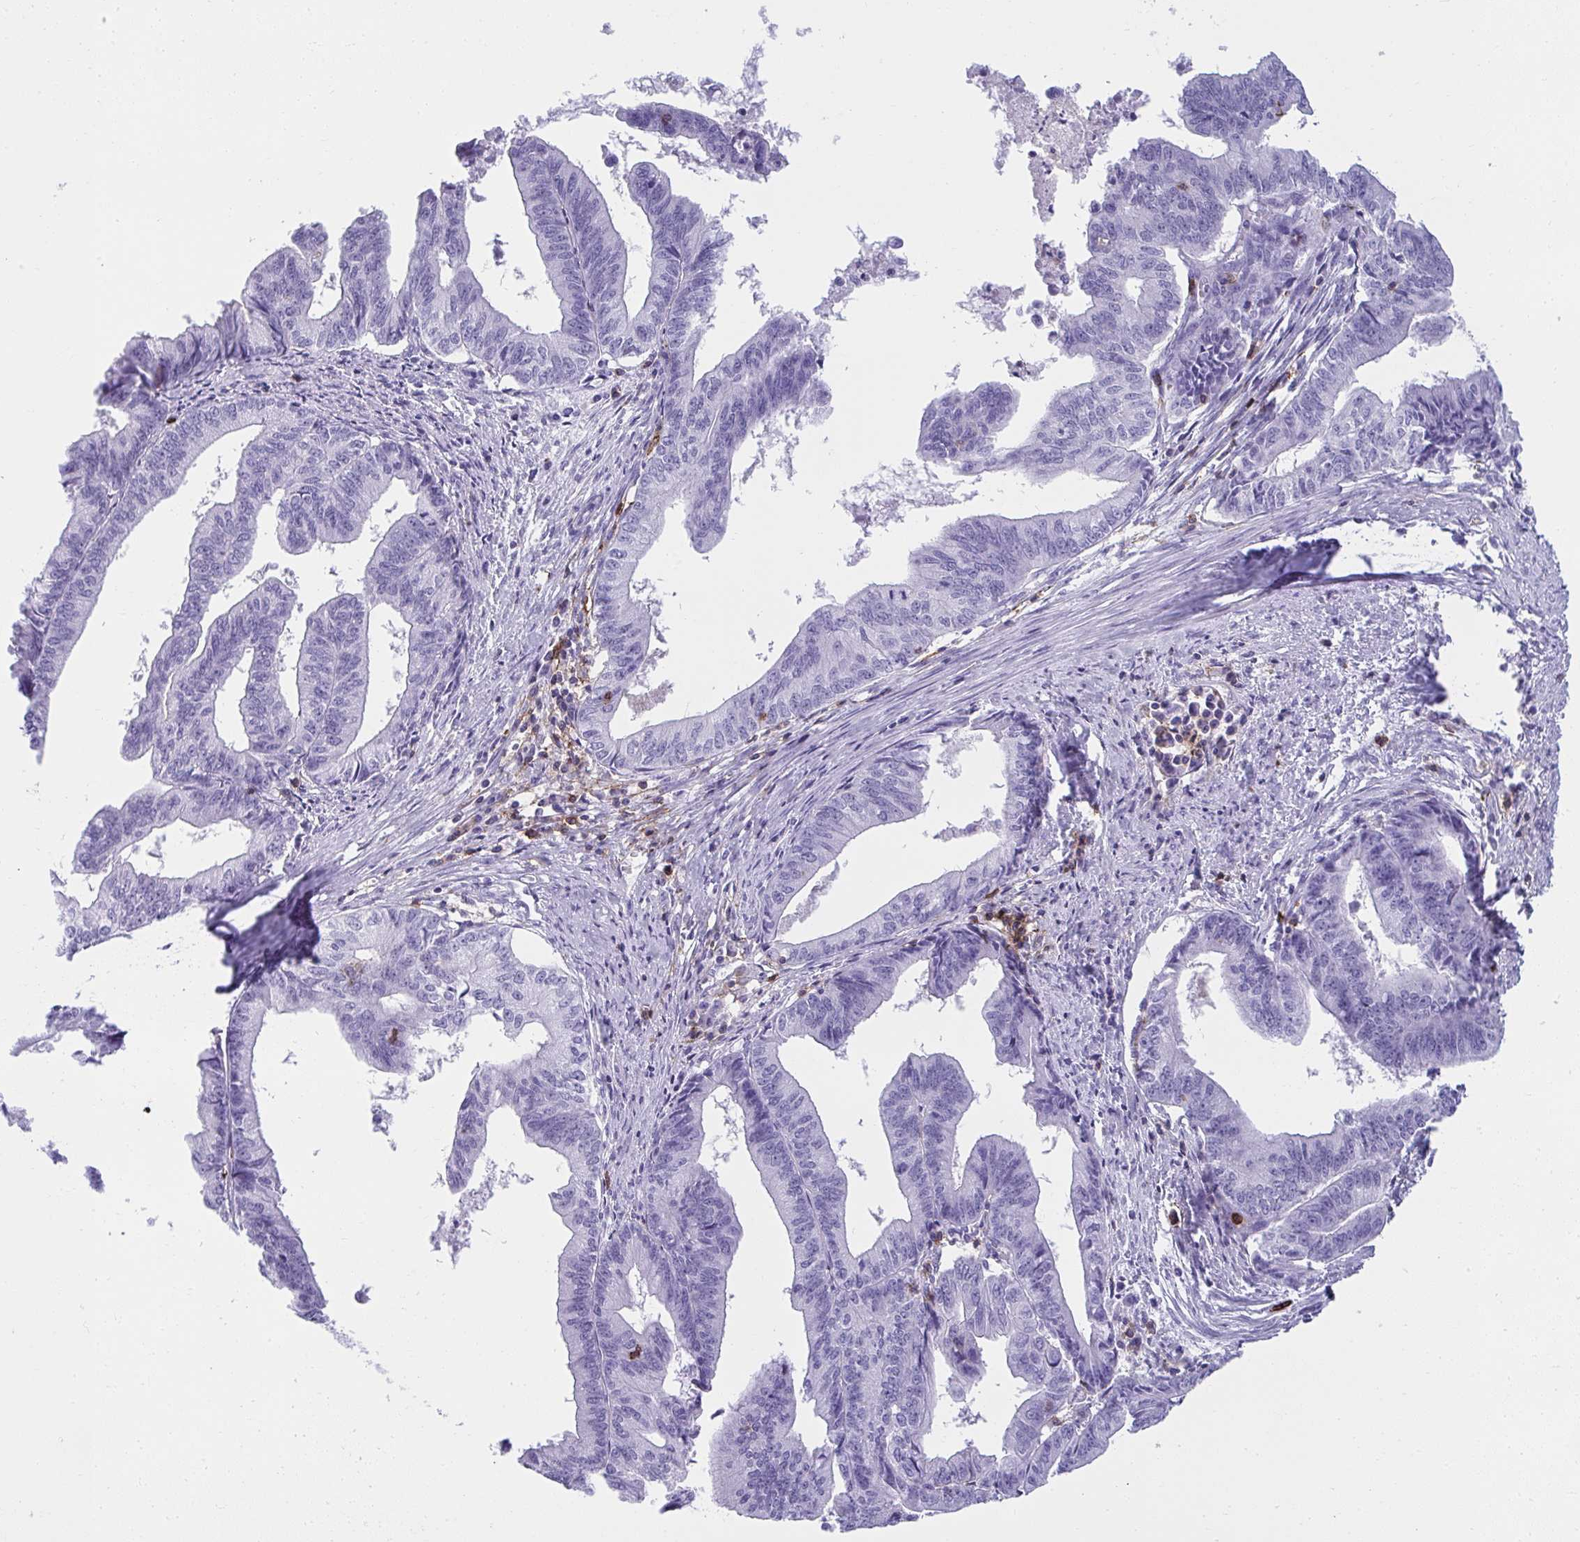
{"staining": {"intensity": "negative", "quantity": "none", "location": "none"}, "tissue": "endometrial cancer", "cell_type": "Tumor cells", "image_type": "cancer", "snomed": [{"axis": "morphology", "description": "Adenocarcinoma, NOS"}, {"axis": "topography", "description": "Endometrium"}], "caption": "This is an immunohistochemistry image of human adenocarcinoma (endometrial). There is no positivity in tumor cells.", "gene": "SPN", "patient": {"sex": "female", "age": 65}}